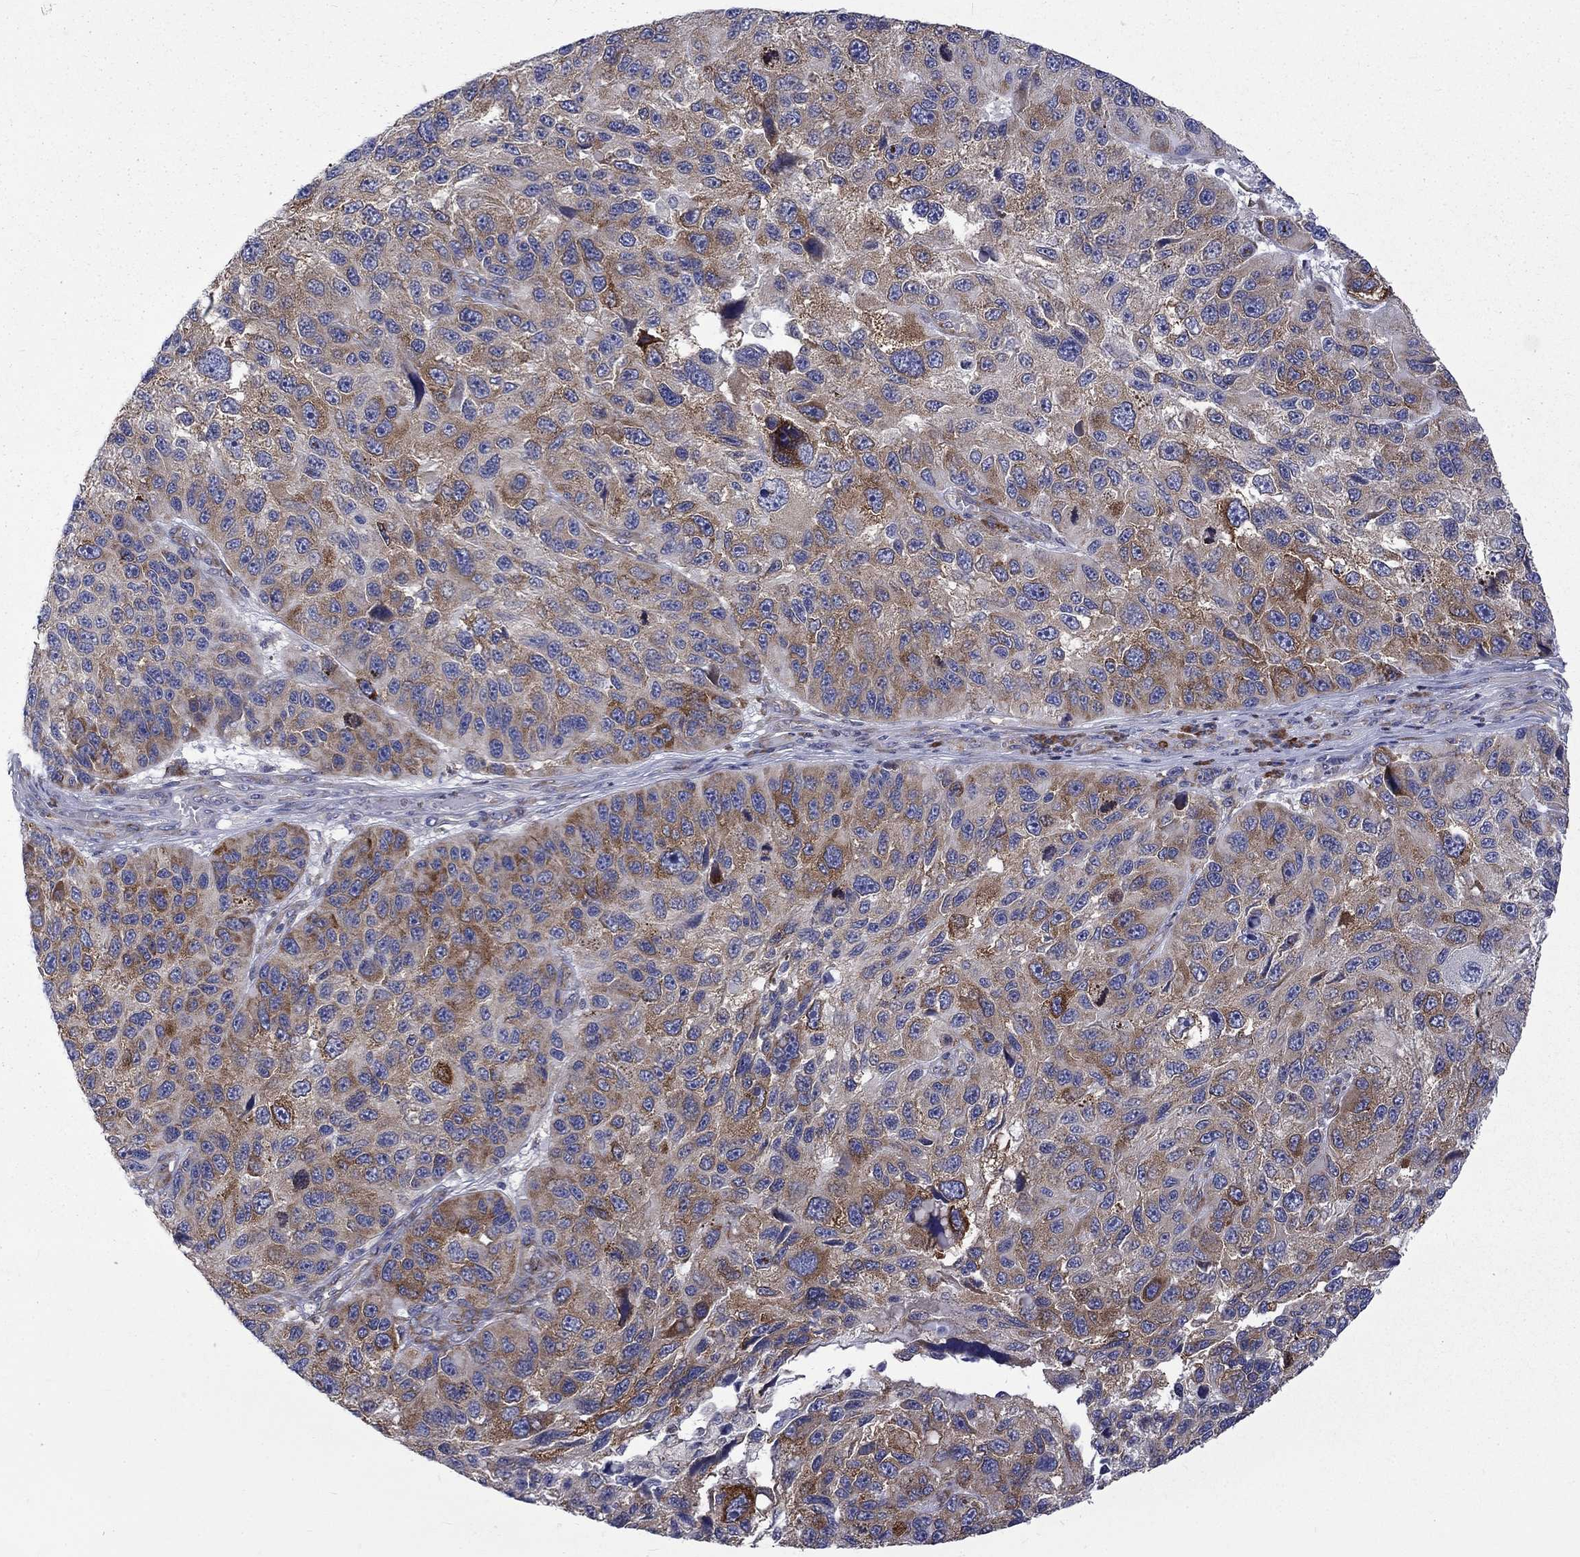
{"staining": {"intensity": "moderate", "quantity": "25%-75%", "location": "cytoplasmic/membranous"}, "tissue": "melanoma", "cell_type": "Tumor cells", "image_type": "cancer", "snomed": [{"axis": "morphology", "description": "Malignant melanoma, NOS"}, {"axis": "topography", "description": "Skin"}], "caption": "Melanoma stained for a protein displays moderate cytoplasmic/membranous positivity in tumor cells.", "gene": "PABPC4", "patient": {"sex": "male", "age": 53}}